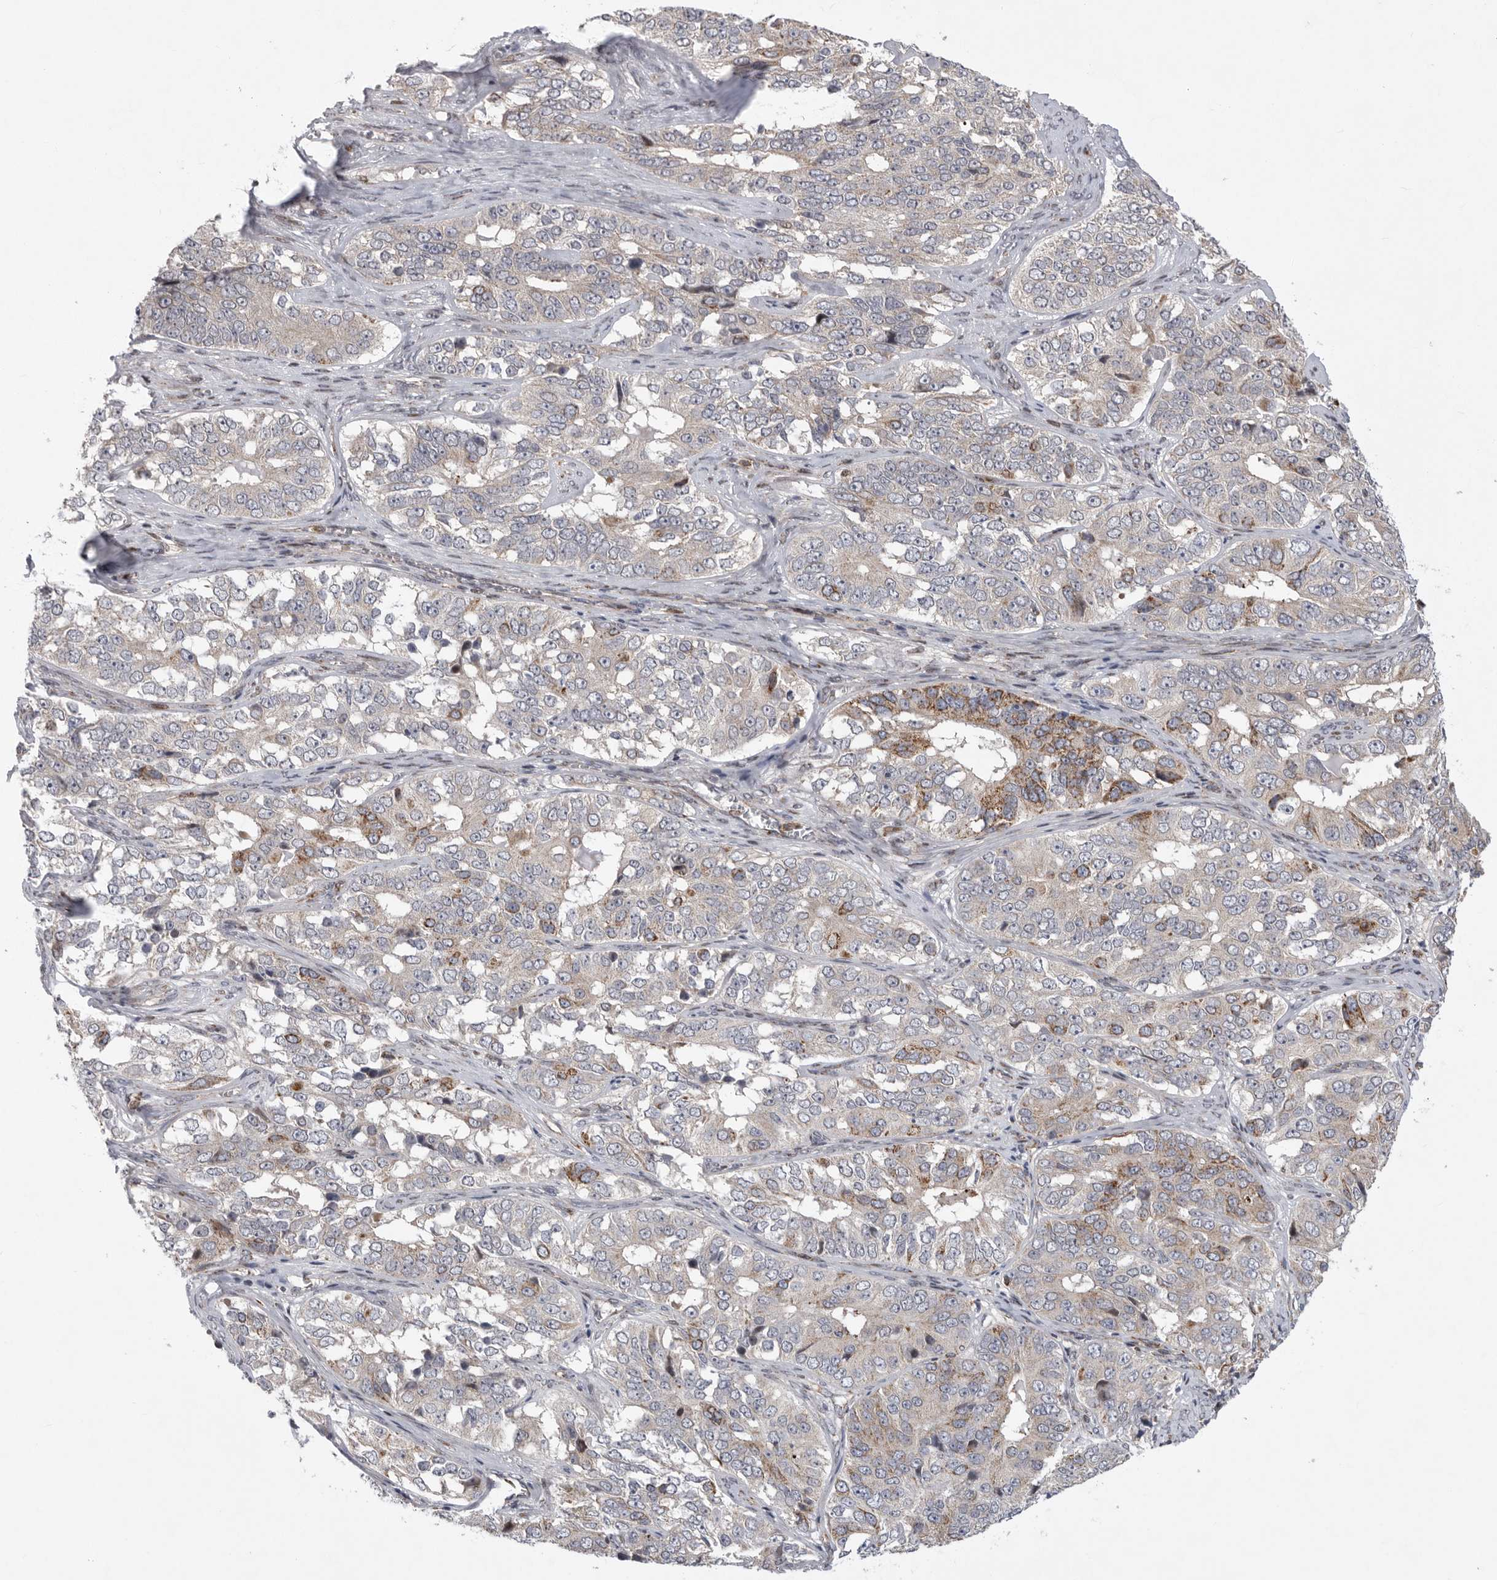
{"staining": {"intensity": "moderate", "quantity": "<25%", "location": "cytoplasmic/membranous"}, "tissue": "ovarian cancer", "cell_type": "Tumor cells", "image_type": "cancer", "snomed": [{"axis": "morphology", "description": "Carcinoma, endometroid"}, {"axis": "topography", "description": "Ovary"}], "caption": "Ovarian cancer (endometroid carcinoma) stained with a brown dye reveals moderate cytoplasmic/membranous positive staining in approximately <25% of tumor cells.", "gene": "MPZL1", "patient": {"sex": "female", "age": 51}}